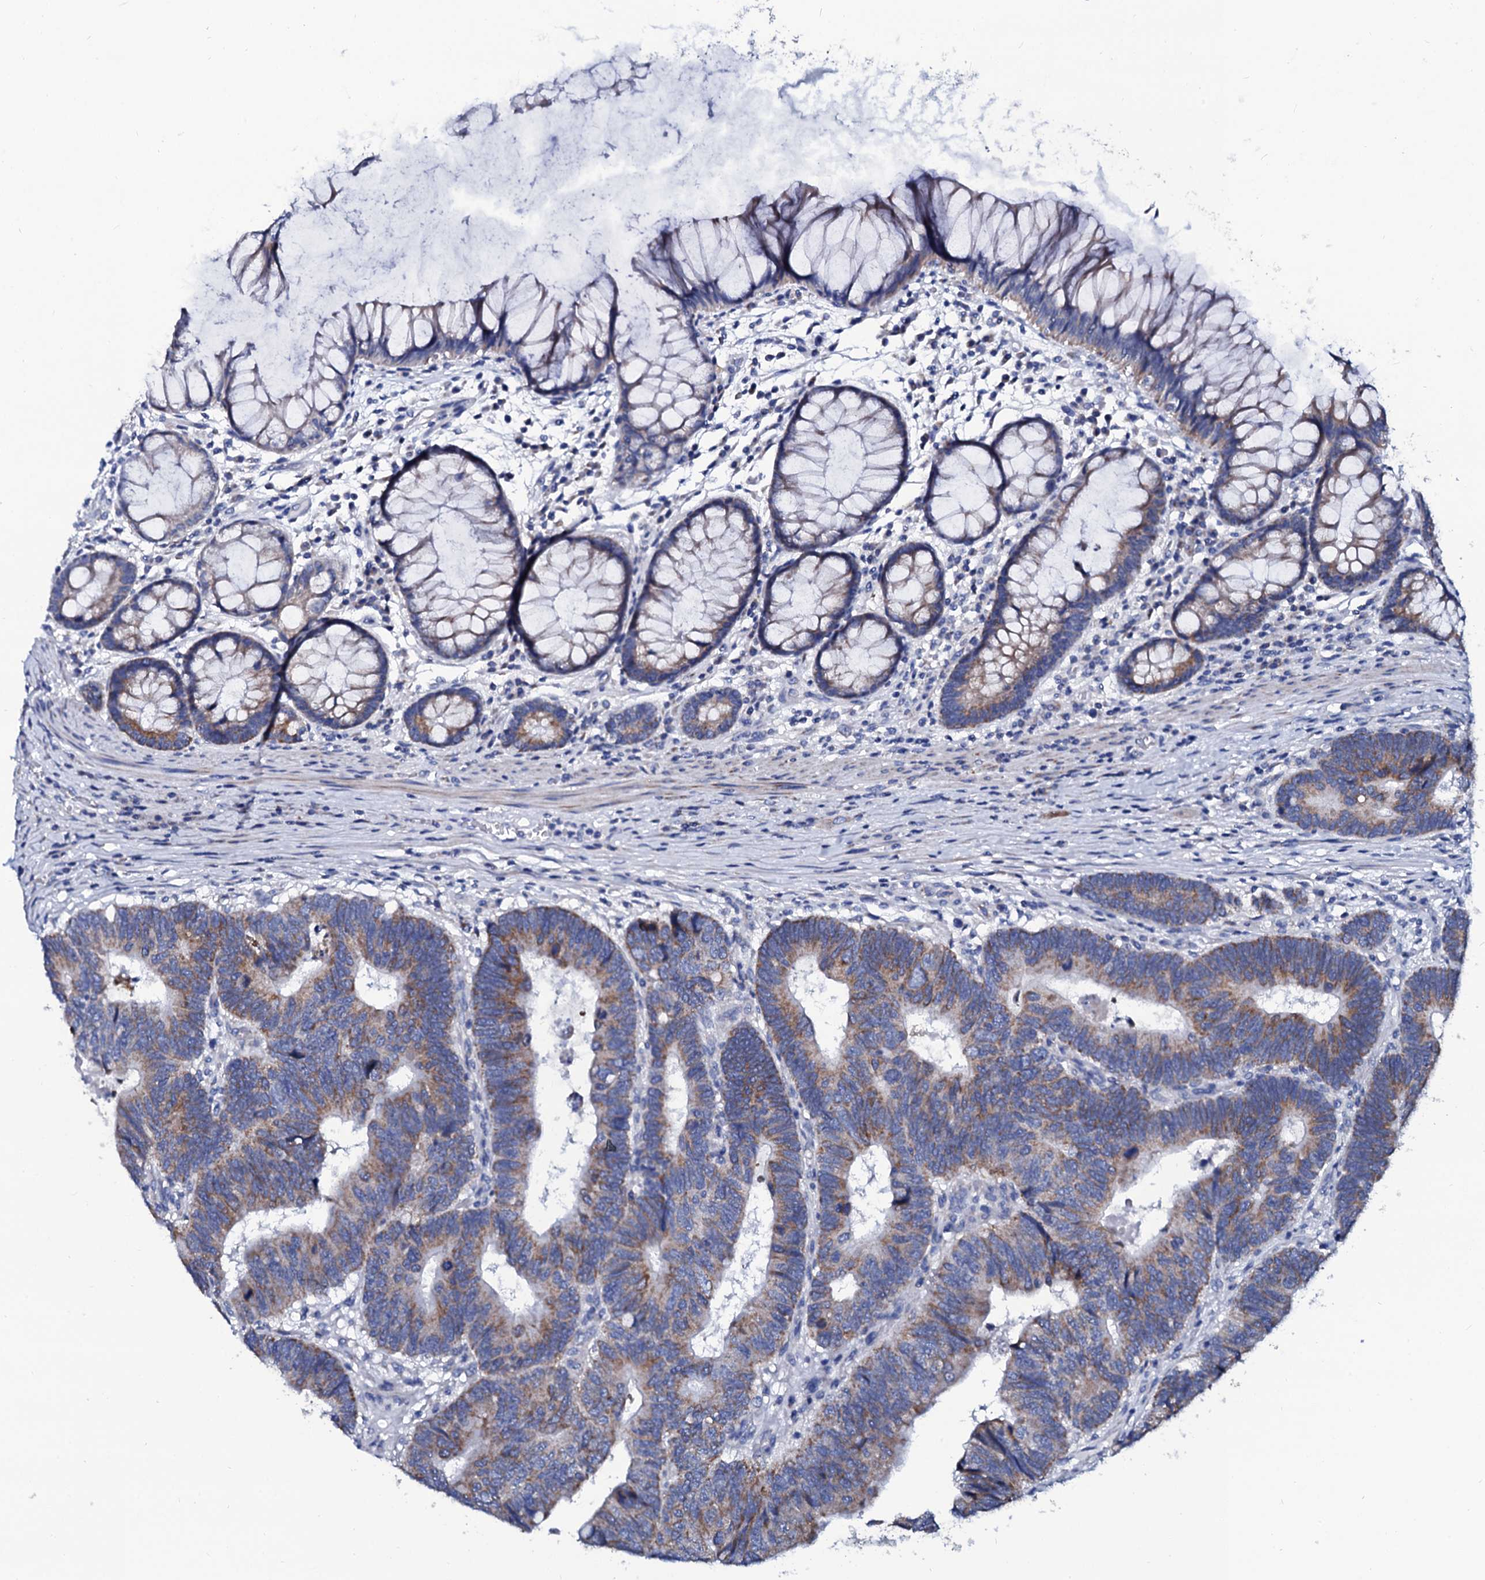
{"staining": {"intensity": "moderate", "quantity": ">75%", "location": "cytoplasmic/membranous"}, "tissue": "colorectal cancer", "cell_type": "Tumor cells", "image_type": "cancer", "snomed": [{"axis": "morphology", "description": "Adenocarcinoma, NOS"}, {"axis": "topography", "description": "Colon"}], "caption": "High-magnification brightfield microscopy of adenocarcinoma (colorectal) stained with DAB (3,3'-diaminobenzidine) (brown) and counterstained with hematoxylin (blue). tumor cells exhibit moderate cytoplasmic/membranous positivity is present in about>75% of cells.", "gene": "SLC37A4", "patient": {"sex": "female", "age": 67}}